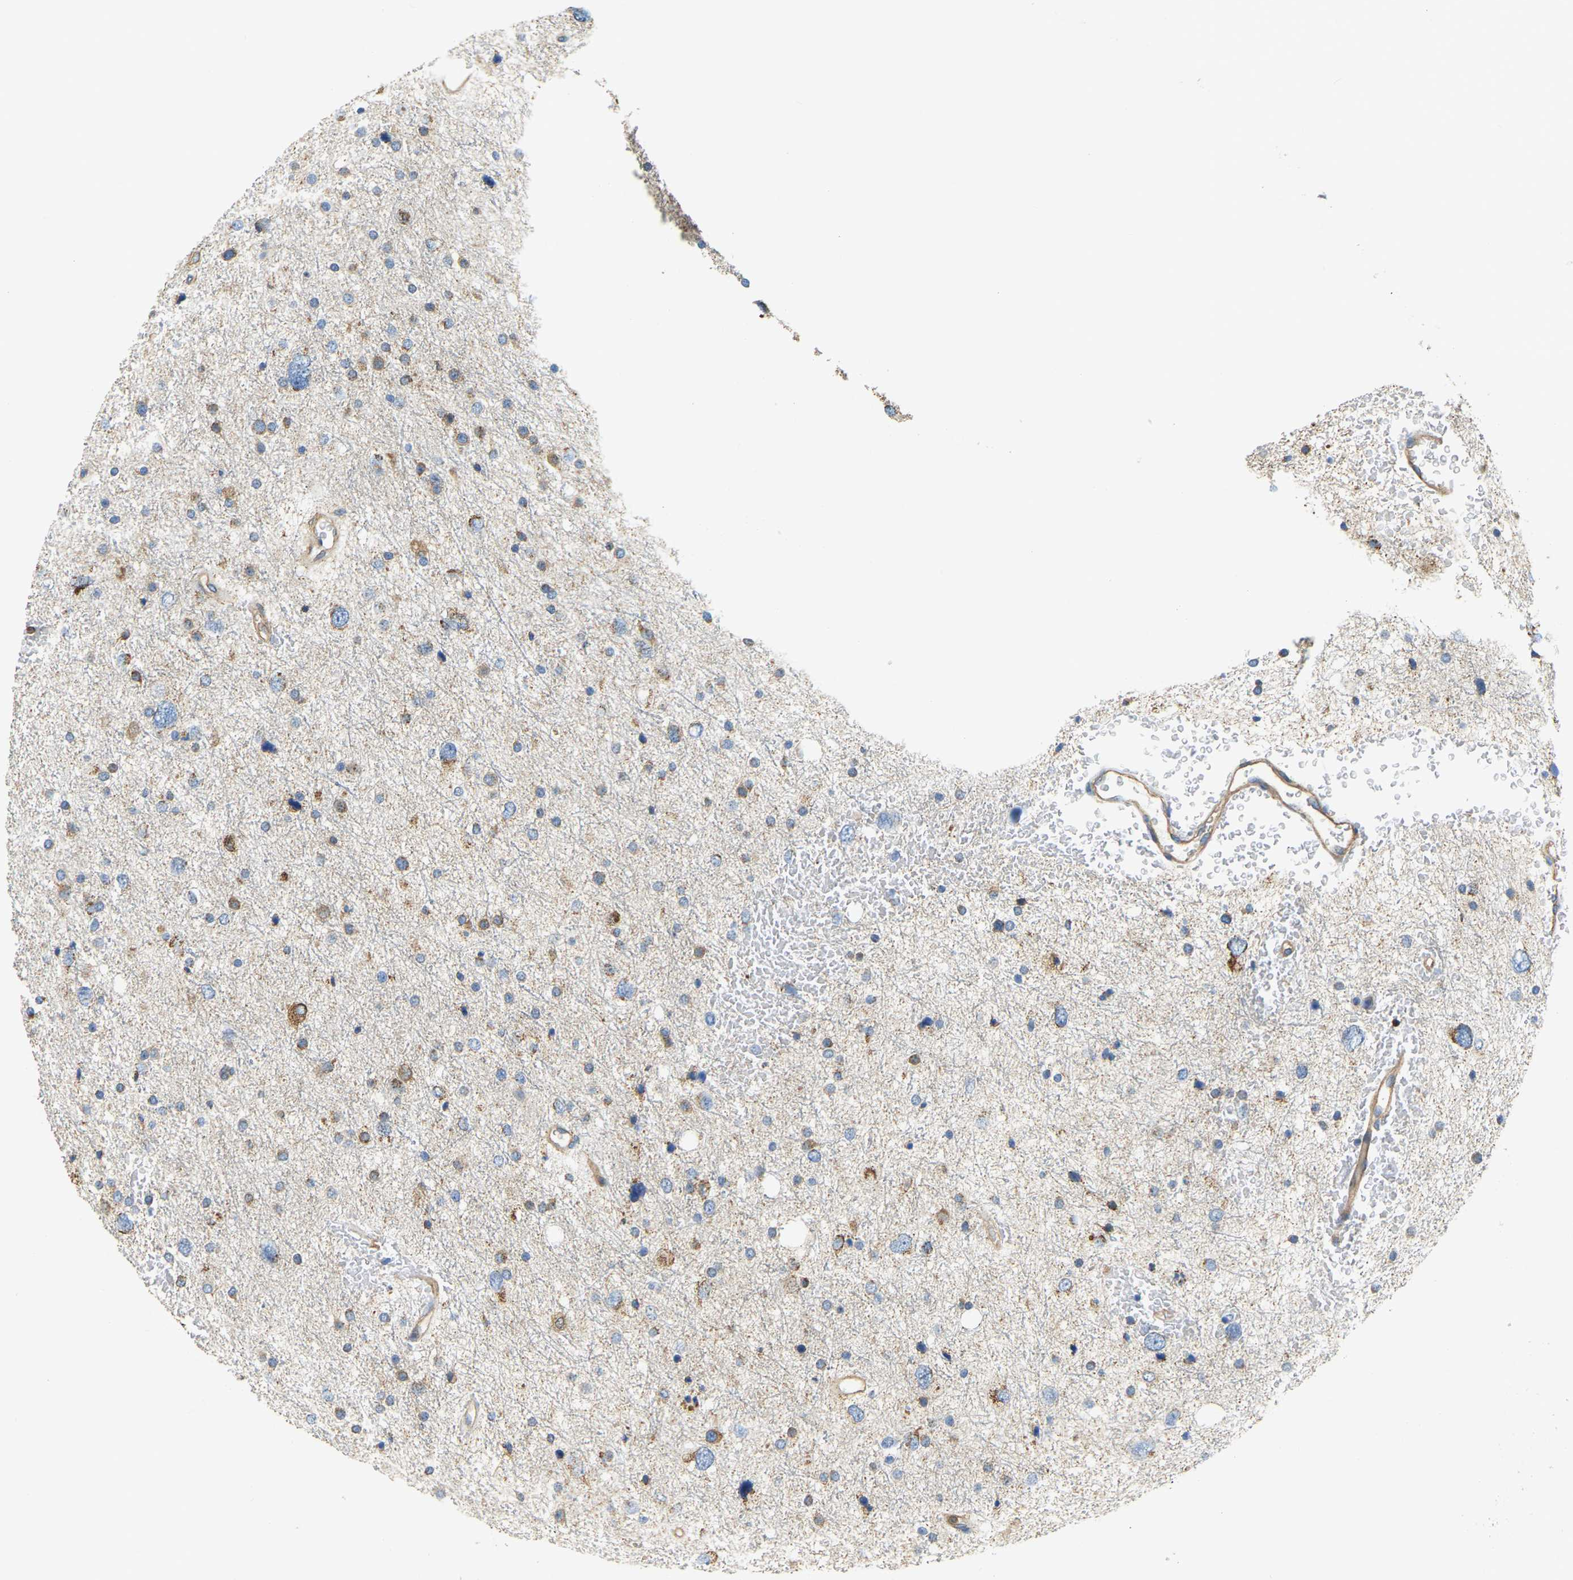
{"staining": {"intensity": "moderate", "quantity": ">75%", "location": "cytoplasmic/membranous"}, "tissue": "glioma", "cell_type": "Tumor cells", "image_type": "cancer", "snomed": [{"axis": "morphology", "description": "Glioma, malignant, Low grade"}, {"axis": "topography", "description": "Brain"}], "caption": "Brown immunohistochemical staining in glioma shows moderate cytoplasmic/membranous positivity in approximately >75% of tumor cells.", "gene": "AHNAK", "patient": {"sex": "female", "age": 37}}